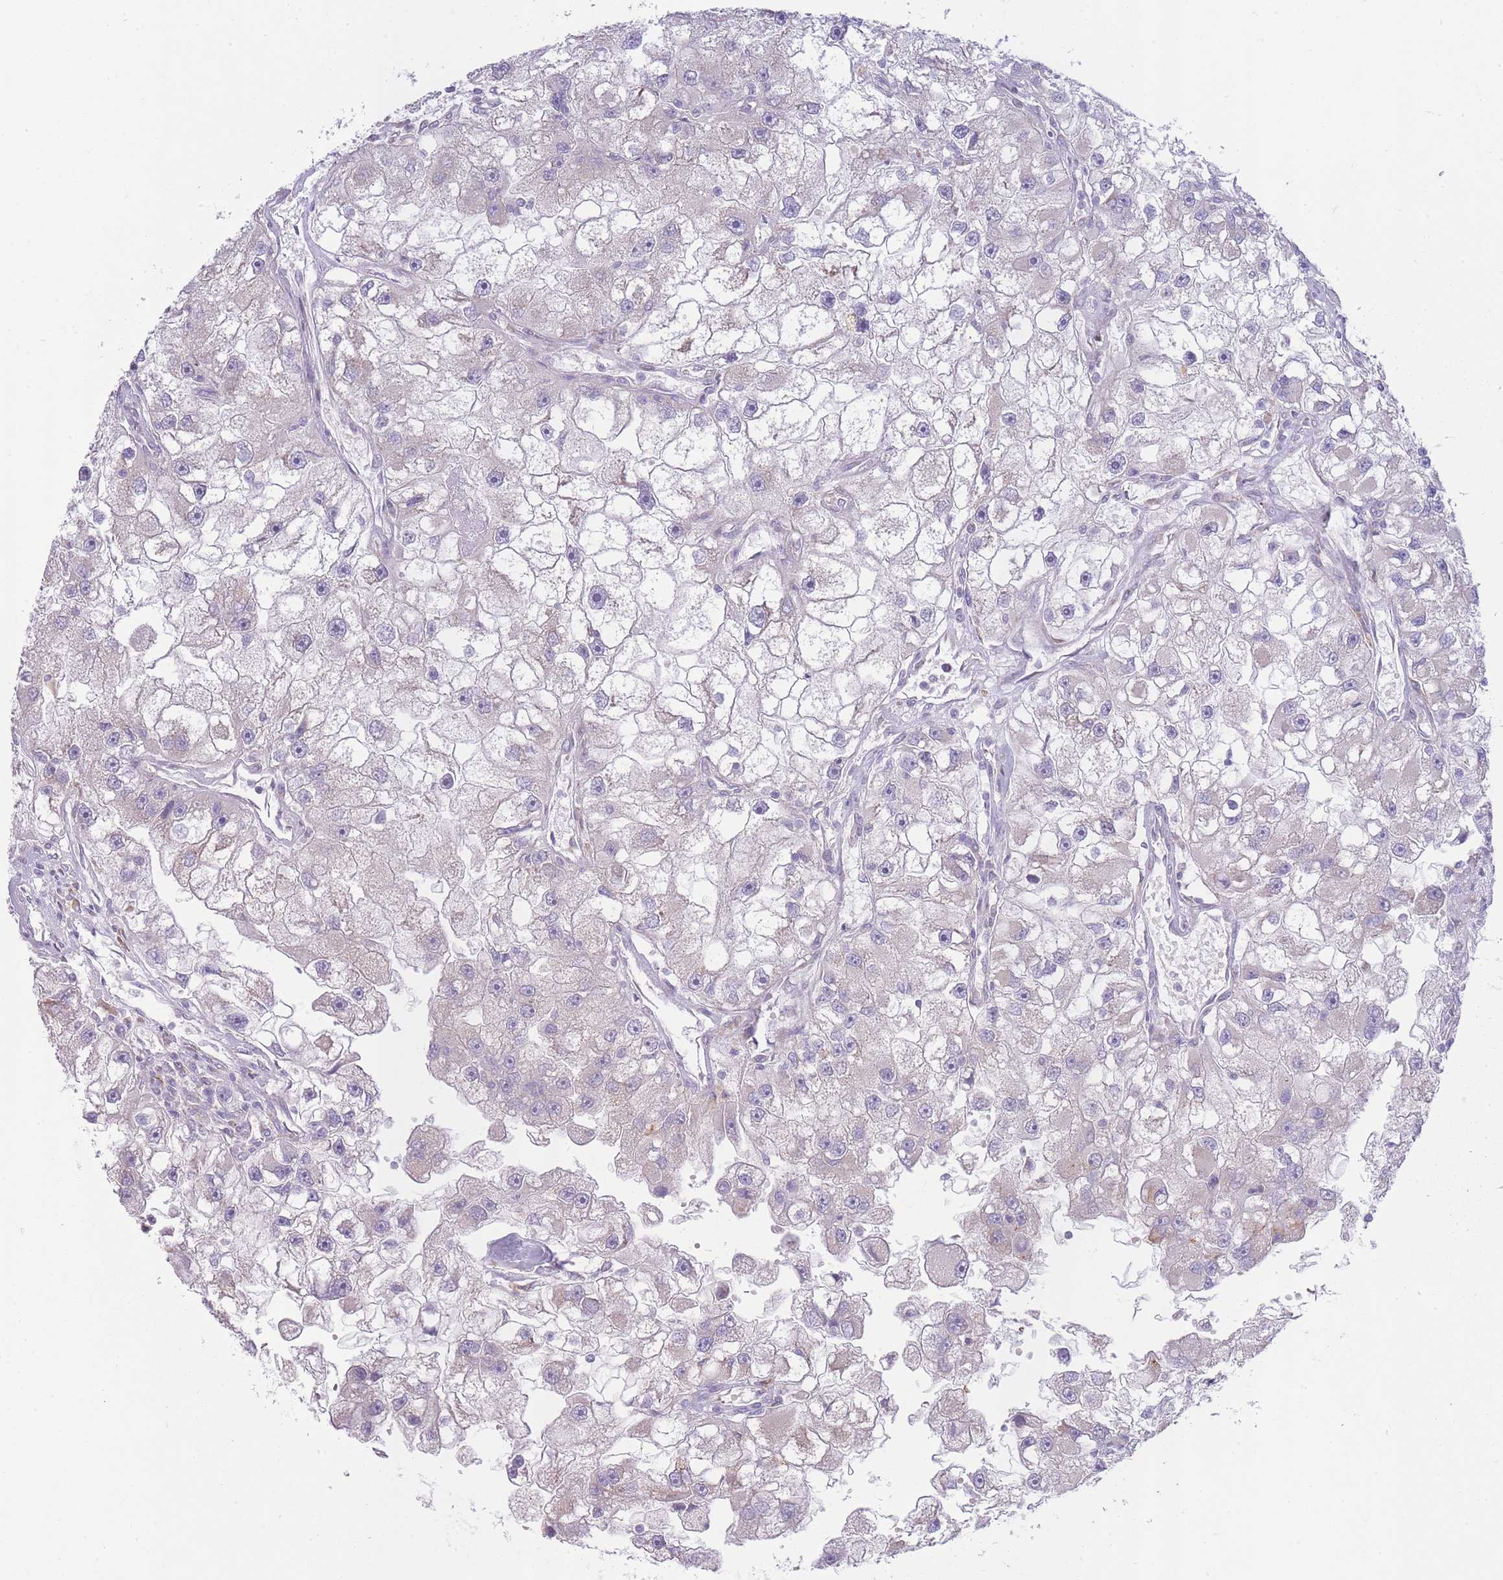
{"staining": {"intensity": "negative", "quantity": "none", "location": "none"}, "tissue": "renal cancer", "cell_type": "Tumor cells", "image_type": "cancer", "snomed": [{"axis": "morphology", "description": "Adenocarcinoma, NOS"}, {"axis": "topography", "description": "Kidney"}], "caption": "This is an immunohistochemistry histopathology image of human adenocarcinoma (renal). There is no staining in tumor cells.", "gene": "OR5L2", "patient": {"sex": "male", "age": 63}}